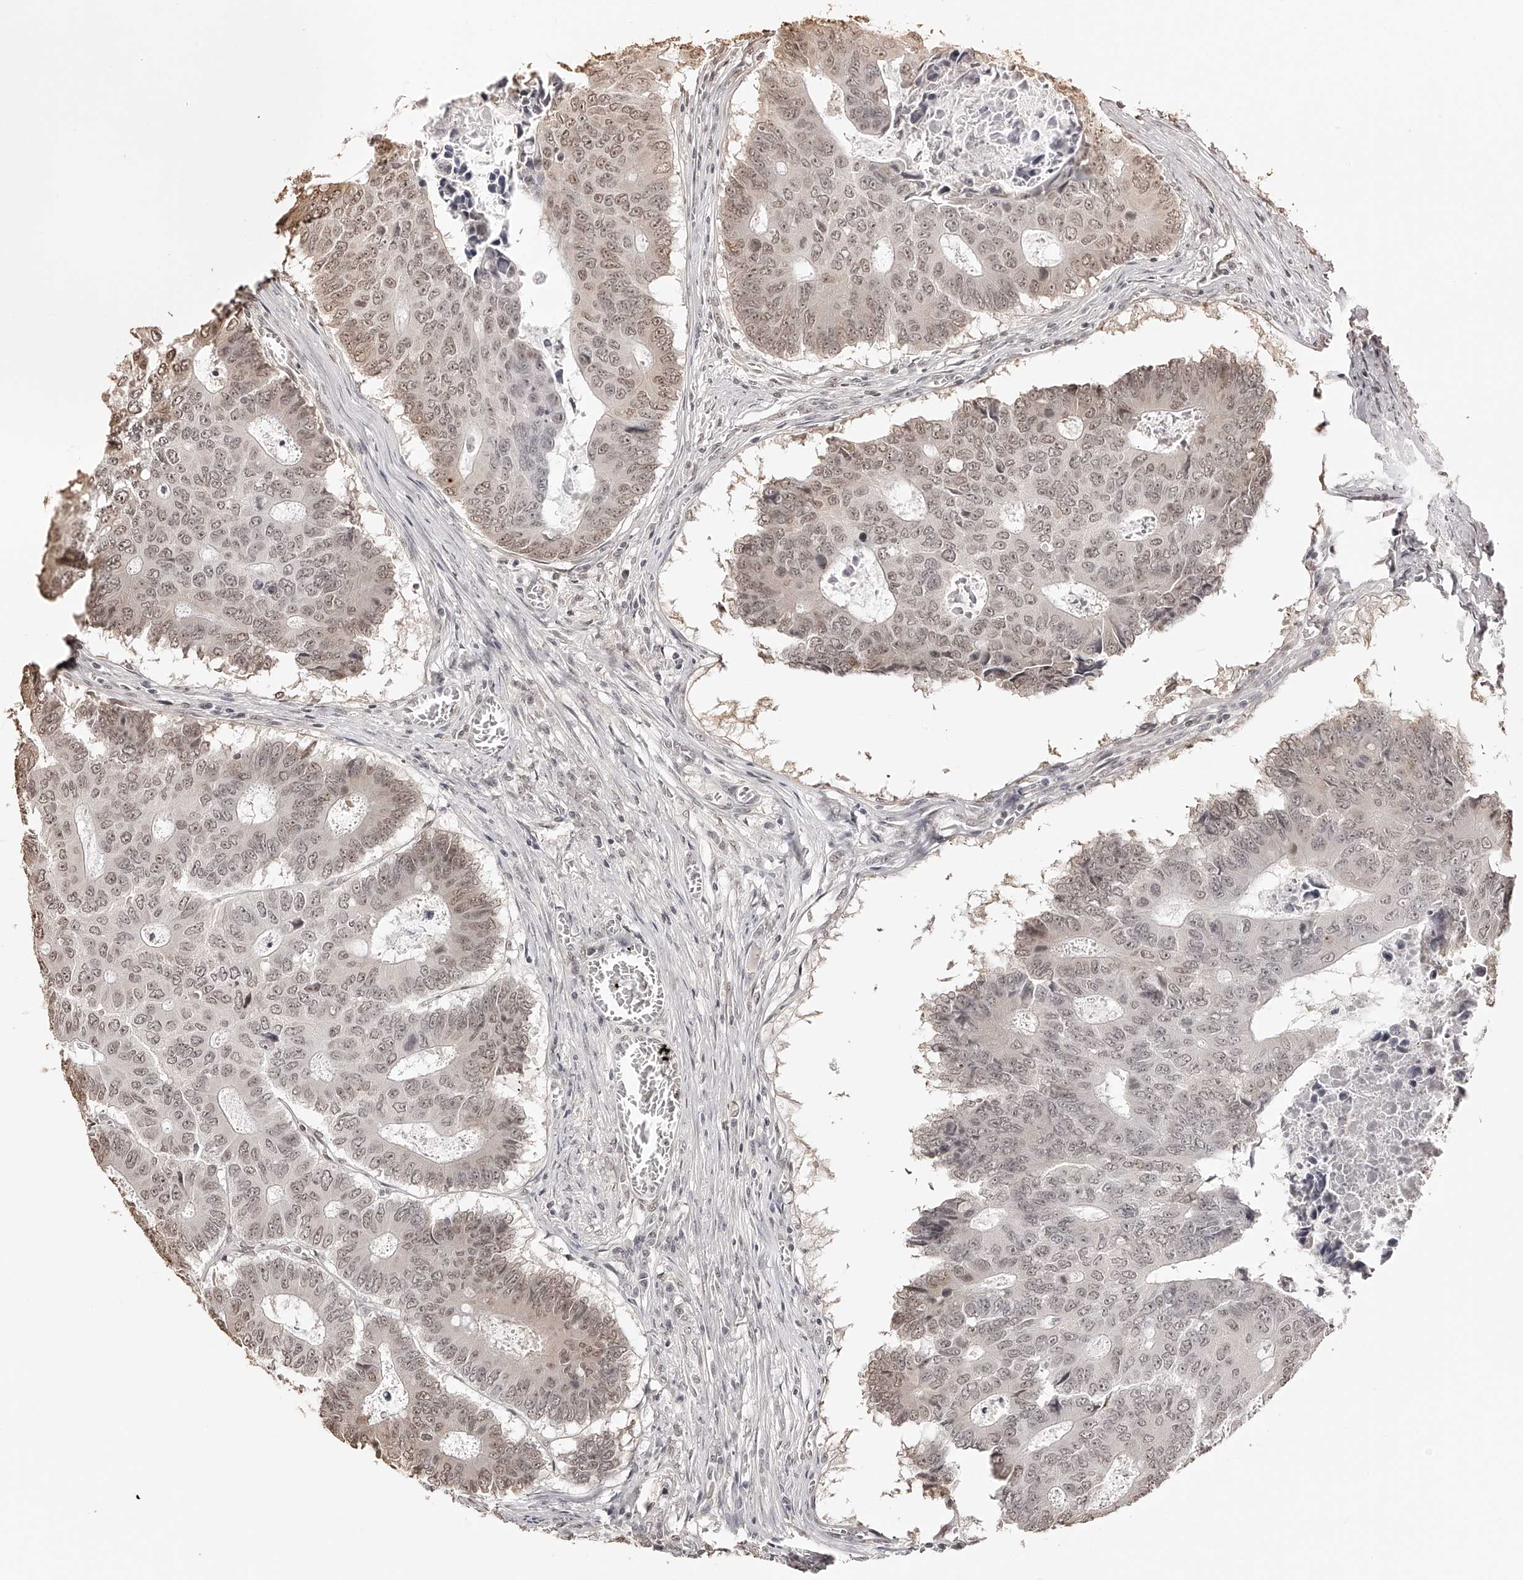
{"staining": {"intensity": "weak", "quantity": ">75%", "location": "nuclear"}, "tissue": "colorectal cancer", "cell_type": "Tumor cells", "image_type": "cancer", "snomed": [{"axis": "morphology", "description": "Adenocarcinoma, NOS"}, {"axis": "topography", "description": "Colon"}], "caption": "Immunohistochemical staining of human adenocarcinoma (colorectal) reveals low levels of weak nuclear protein positivity in about >75% of tumor cells.", "gene": "ZNF503", "patient": {"sex": "male", "age": 87}}